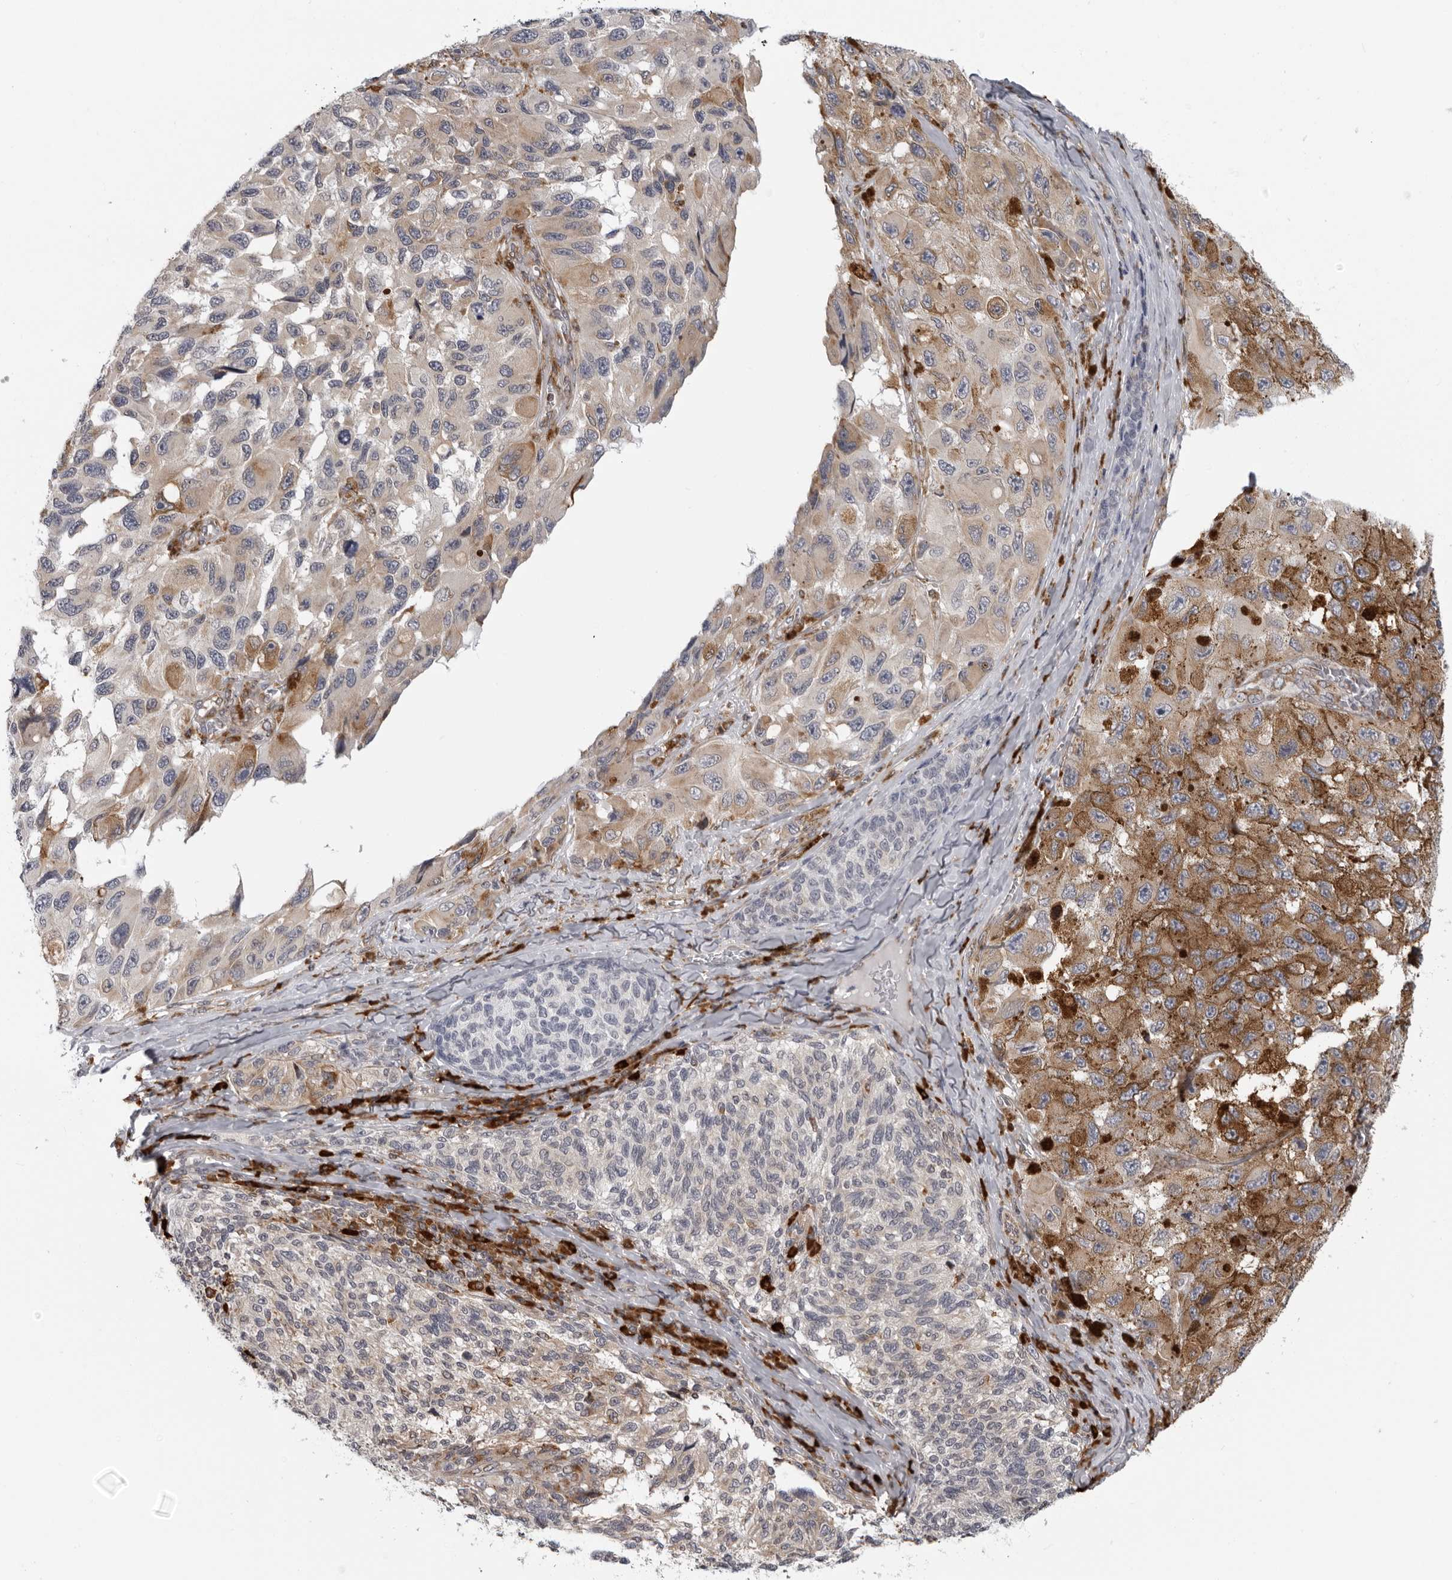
{"staining": {"intensity": "moderate", "quantity": "25%-75%", "location": "cytoplasmic/membranous"}, "tissue": "melanoma", "cell_type": "Tumor cells", "image_type": "cancer", "snomed": [{"axis": "morphology", "description": "Malignant melanoma, NOS"}, {"axis": "topography", "description": "Skin"}], "caption": "An image of human melanoma stained for a protein exhibits moderate cytoplasmic/membranous brown staining in tumor cells.", "gene": "ALPK2", "patient": {"sex": "female", "age": 73}}